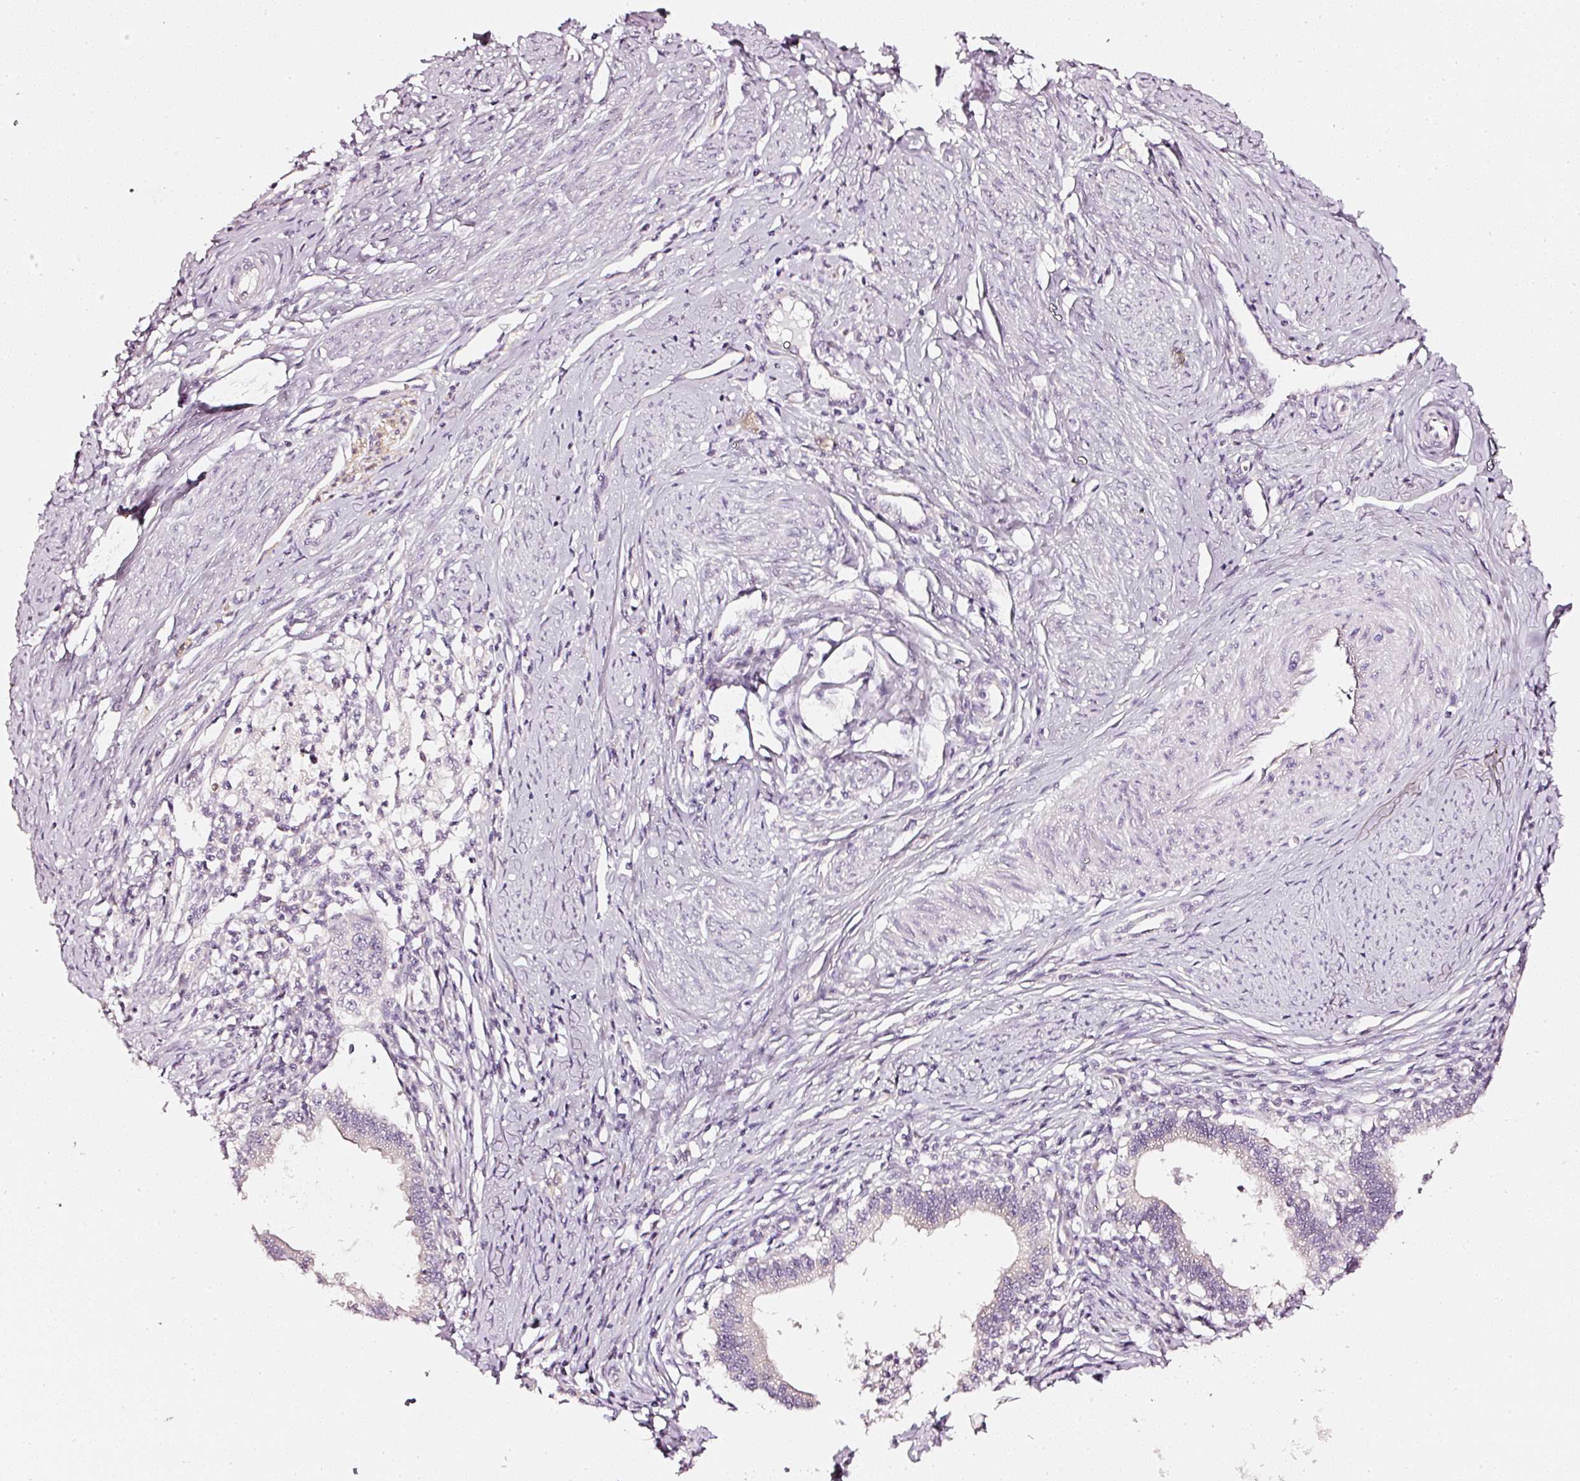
{"staining": {"intensity": "weak", "quantity": "25%-75%", "location": "cytoplasmic/membranous"}, "tissue": "cervical cancer", "cell_type": "Tumor cells", "image_type": "cancer", "snomed": [{"axis": "morphology", "description": "Adenocarcinoma, NOS"}, {"axis": "topography", "description": "Cervix"}], "caption": "This is an image of IHC staining of adenocarcinoma (cervical), which shows weak staining in the cytoplasmic/membranous of tumor cells.", "gene": "CNP", "patient": {"sex": "female", "age": 36}}